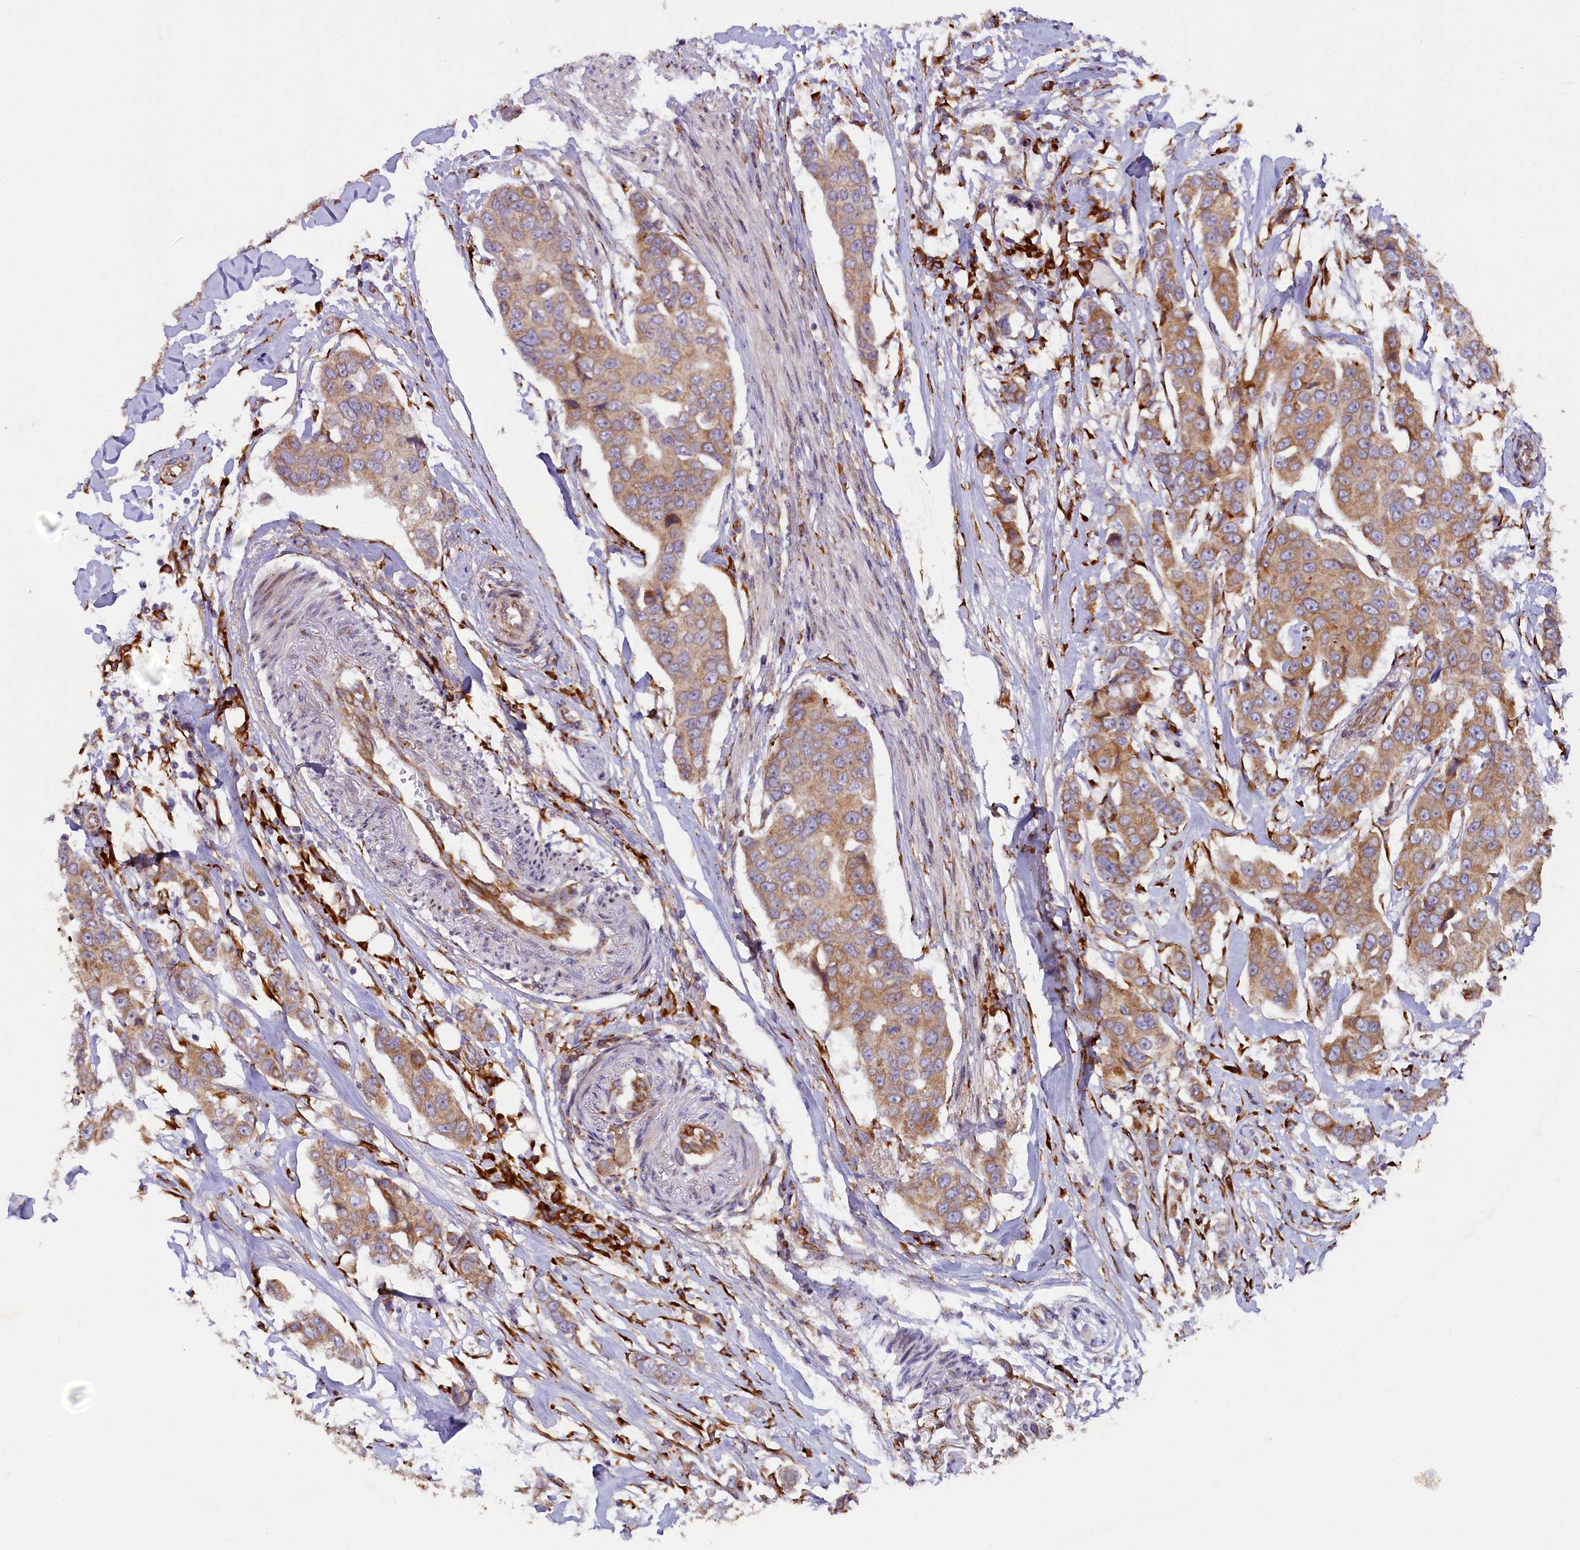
{"staining": {"intensity": "moderate", "quantity": "25%-75%", "location": "cytoplasmic/membranous"}, "tissue": "breast cancer", "cell_type": "Tumor cells", "image_type": "cancer", "snomed": [{"axis": "morphology", "description": "Duct carcinoma"}, {"axis": "topography", "description": "Breast"}], "caption": "Breast cancer (infiltrating ductal carcinoma) was stained to show a protein in brown. There is medium levels of moderate cytoplasmic/membranous positivity in about 25%-75% of tumor cells.", "gene": "SSC5D", "patient": {"sex": "female", "age": 80}}